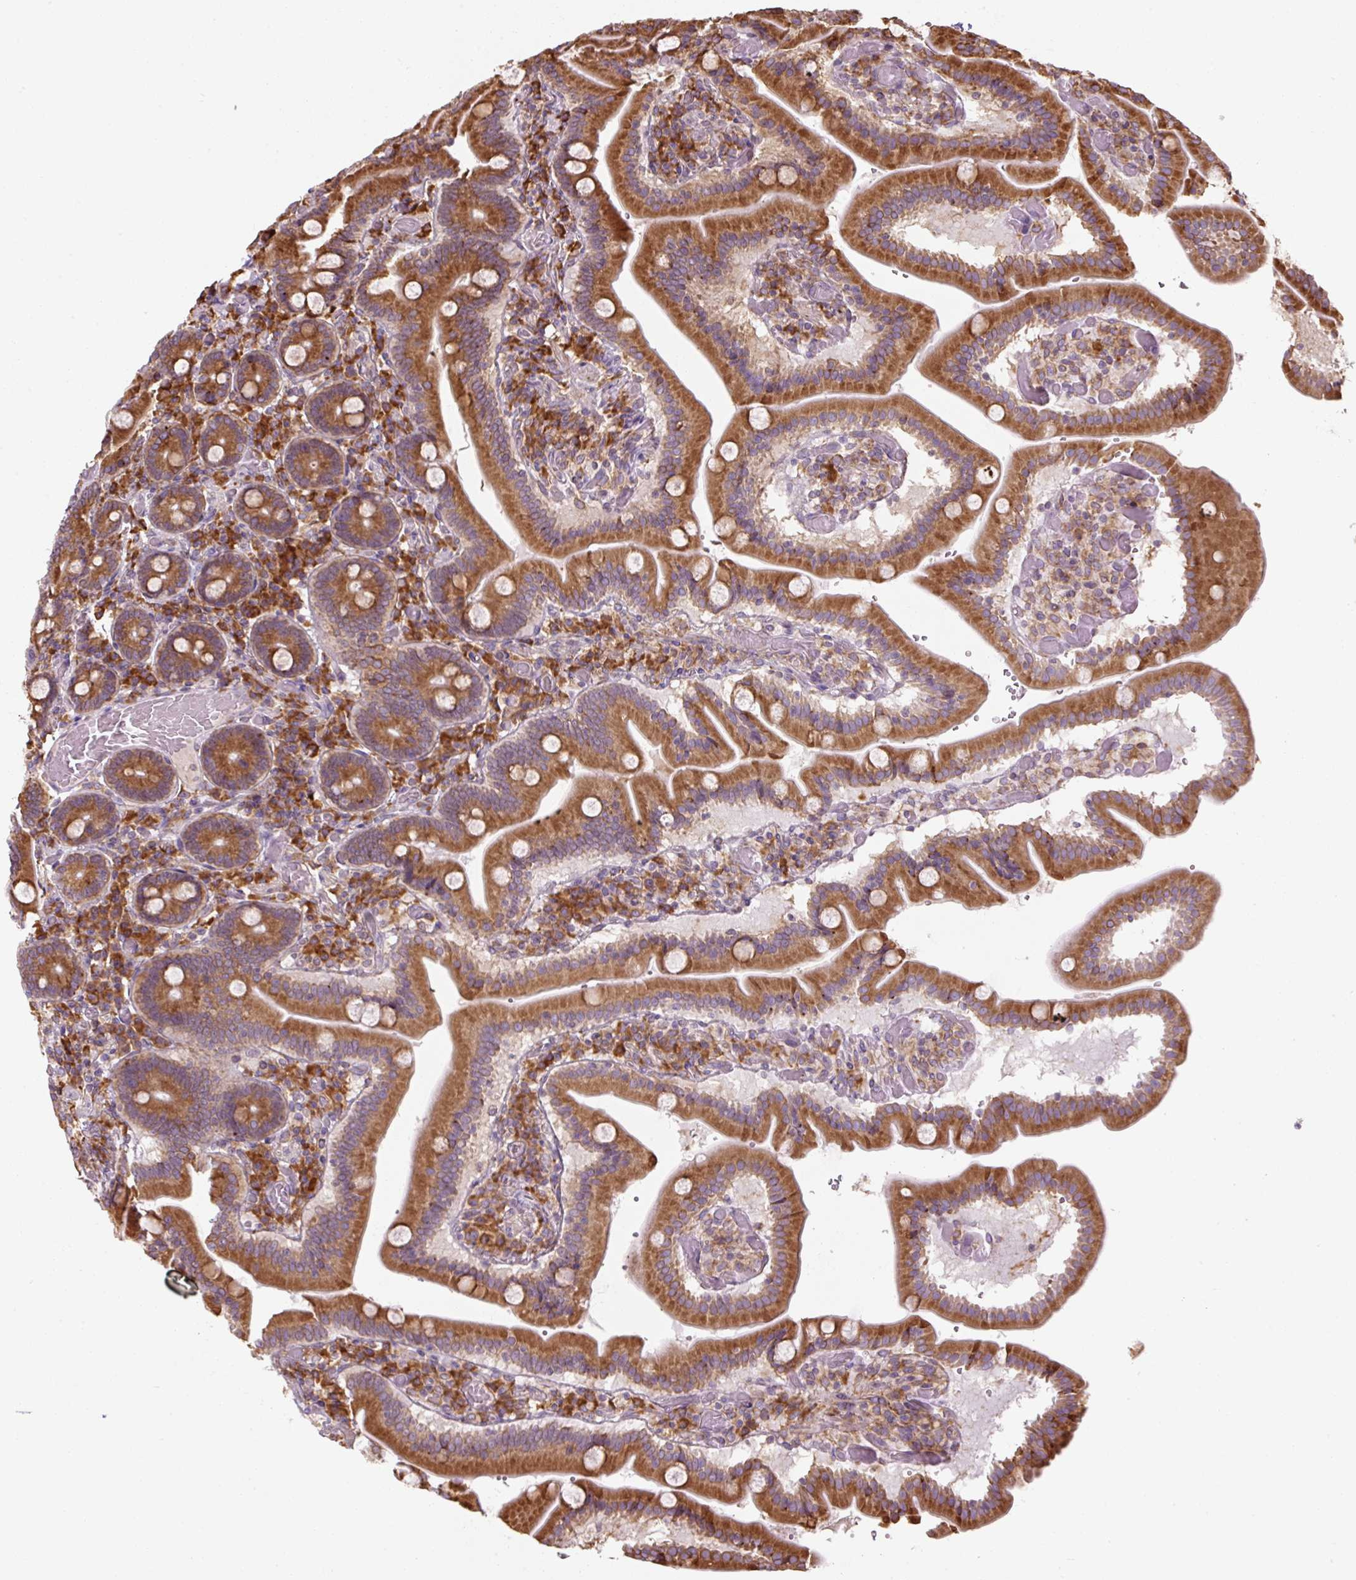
{"staining": {"intensity": "moderate", "quantity": ">75%", "location": "cytoplasmic/membranous"}, "tissue": "duodenum", "cell_type": "Glandular cells", "image_type": "normal", "snomed": [{"axis": "morphology", "description": "Normal tissue, NOS"}, {"axis": "topography", "description": "Duodenum"}], "caption": "Brown immunohistochemical staining in benign duodenum demonstrates moderate cytoplasmic/membranous expression in approximately >75% of glandular cells. (Brightfield microscopy of DAB IHC at high magnification).", "gene": "PRKCSH", "patient": {"sex": "female", "age": 62}}